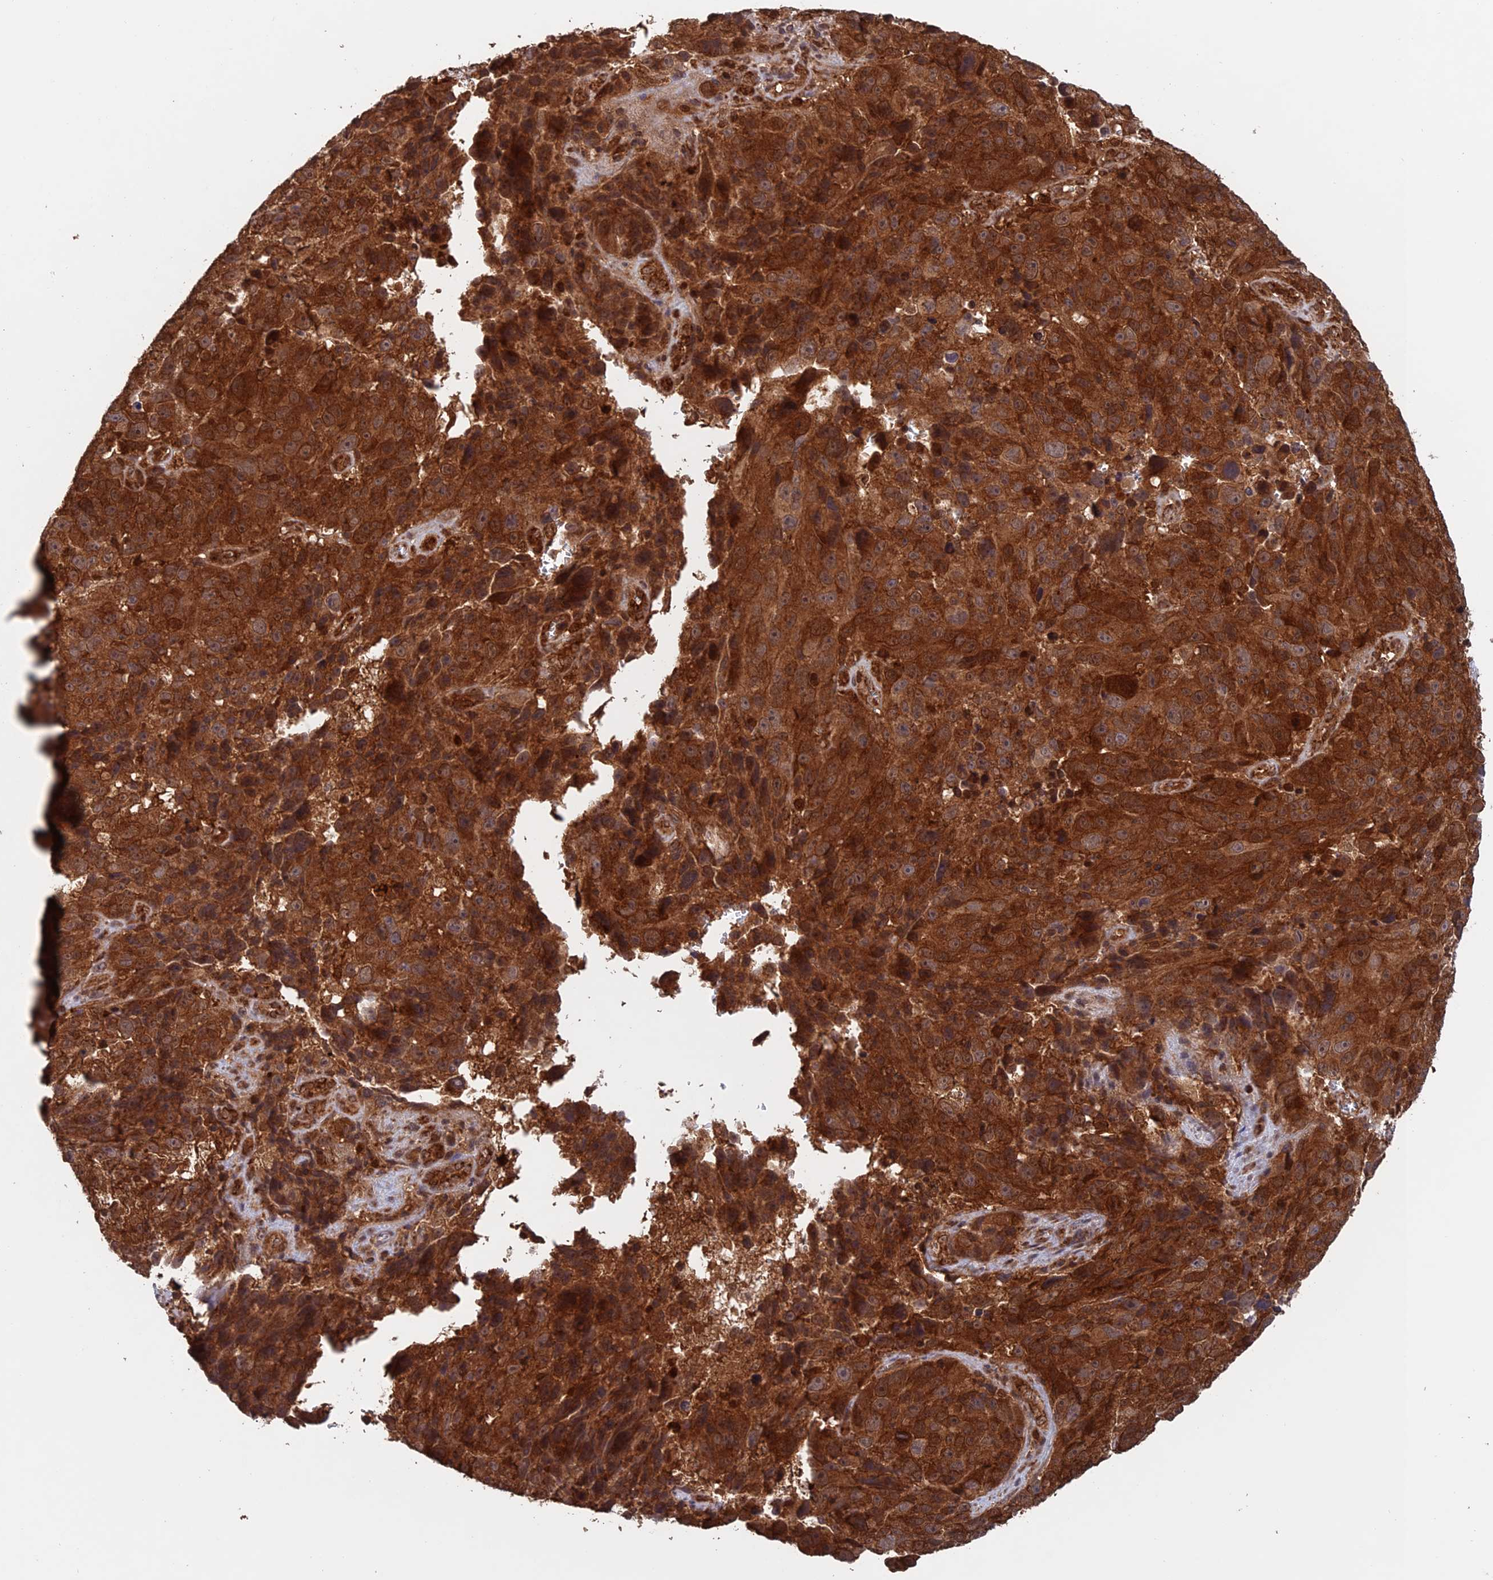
{"staining": {"intensity": "strong", "quantity": ">75%", "location": "cytoplasmic/membranous"}, "tissue": "melanoma", "cell_type": "Tumor cells", "image_type": "cancer", "snomed": [{"axis": "morphology", "description": "Malignant melanoma, NOS"}, {"axis": "topography", "description": "Skin"}], "caption": "Protein staining of melanoma tissue shows strong cytoplasmic/membranous staining in about >75% of tumor cells.", "gene": "DTYMK", "patient": {"sex": "male", "age": 84}}